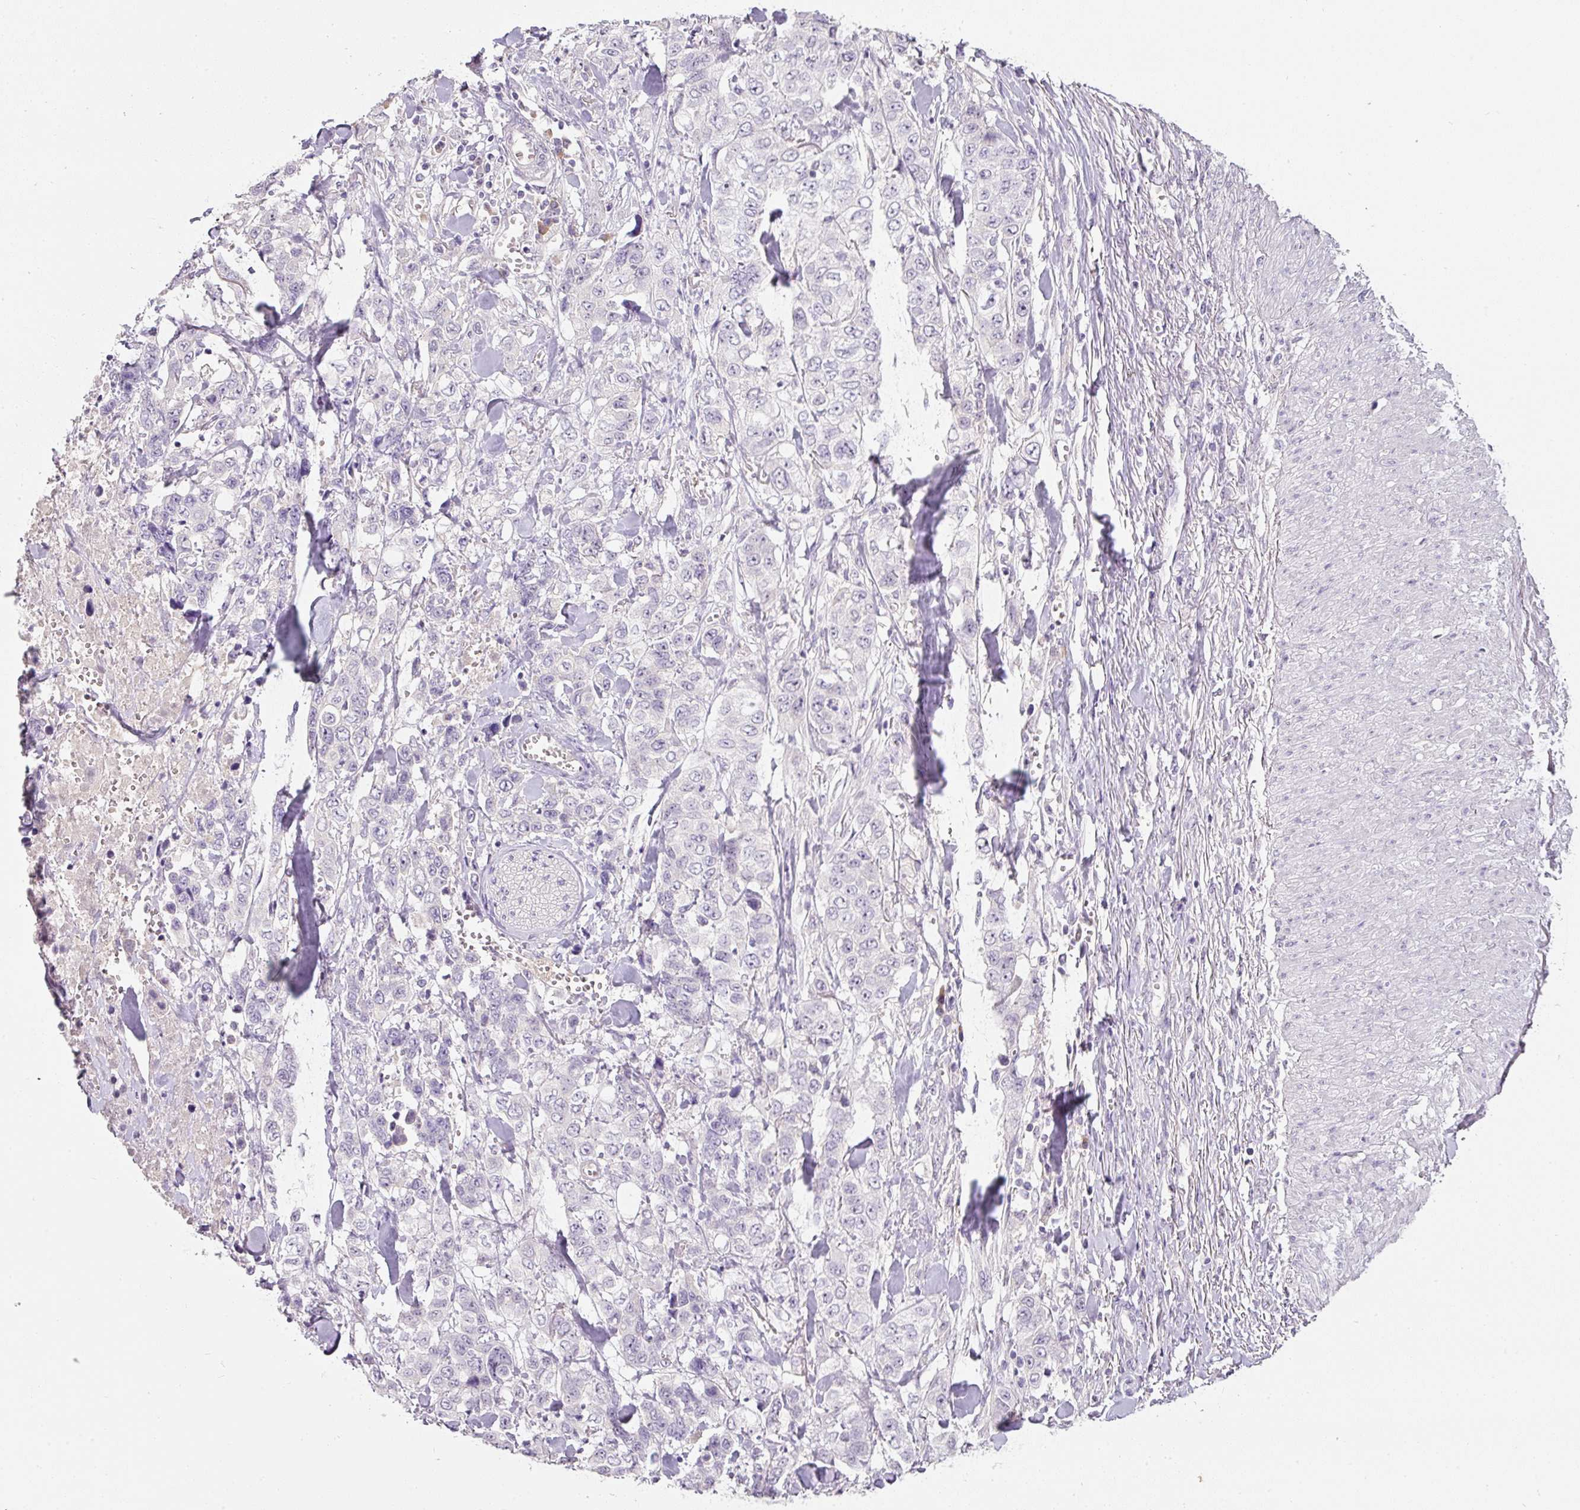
{"staining": {"intensity": "negative", "quantity": "none", "location": "none"}, "tissue": "stomach cancer", "cell_type": "Tumor cells", "image_type": "cancer", "snomed": [{"axis": "morphology", "description": "Adenocarcinoma, NOS"}, {"axis": "topography", "description": "Stomach, upper"}], "caption": "This is a micrograph of IHC staining of stomach adenocarcinoma, which shows no staining in tumor cells.", "gene": "TMEM37", "patient": {"sex": "male", "age": 62}}